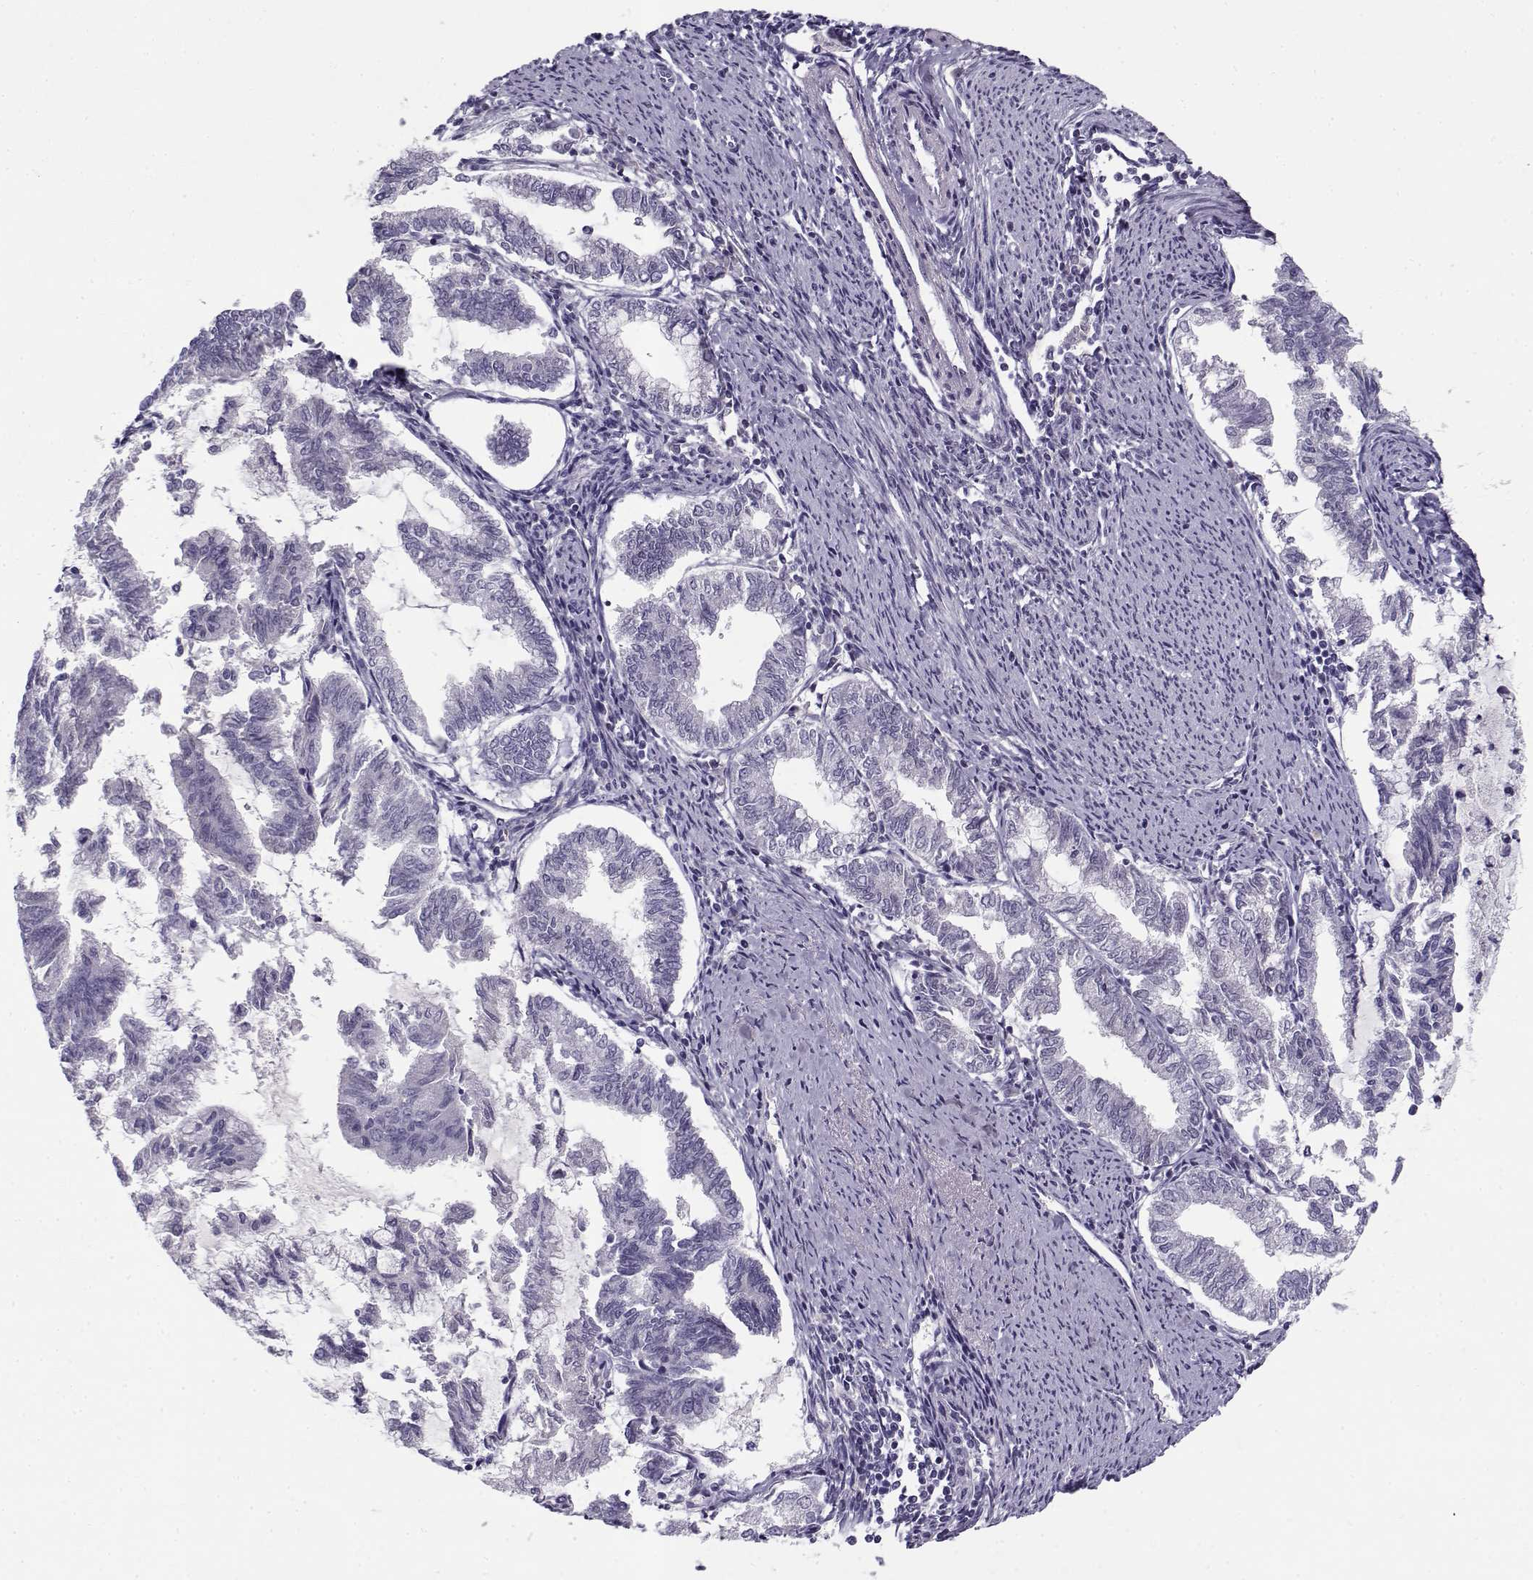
{"staining": {"intensity": "negative", "quantity": "none", "location": "none"}, "tissue": "endometrial cancer", "cell_type": "Tumor cells", "image_type": "cancer", "snomed": [{"axis": "morphology", "description": "Adenocarcinoma, NOS"}, {"axis": "topography", "description": "Endometrium"}], "caption": "There is no significant positivity in tumor cells of endometrial cancer. Nuclei are stained in blue.", "gene": "C16orf86", "patient": {"sex": "female", "age": 79}}